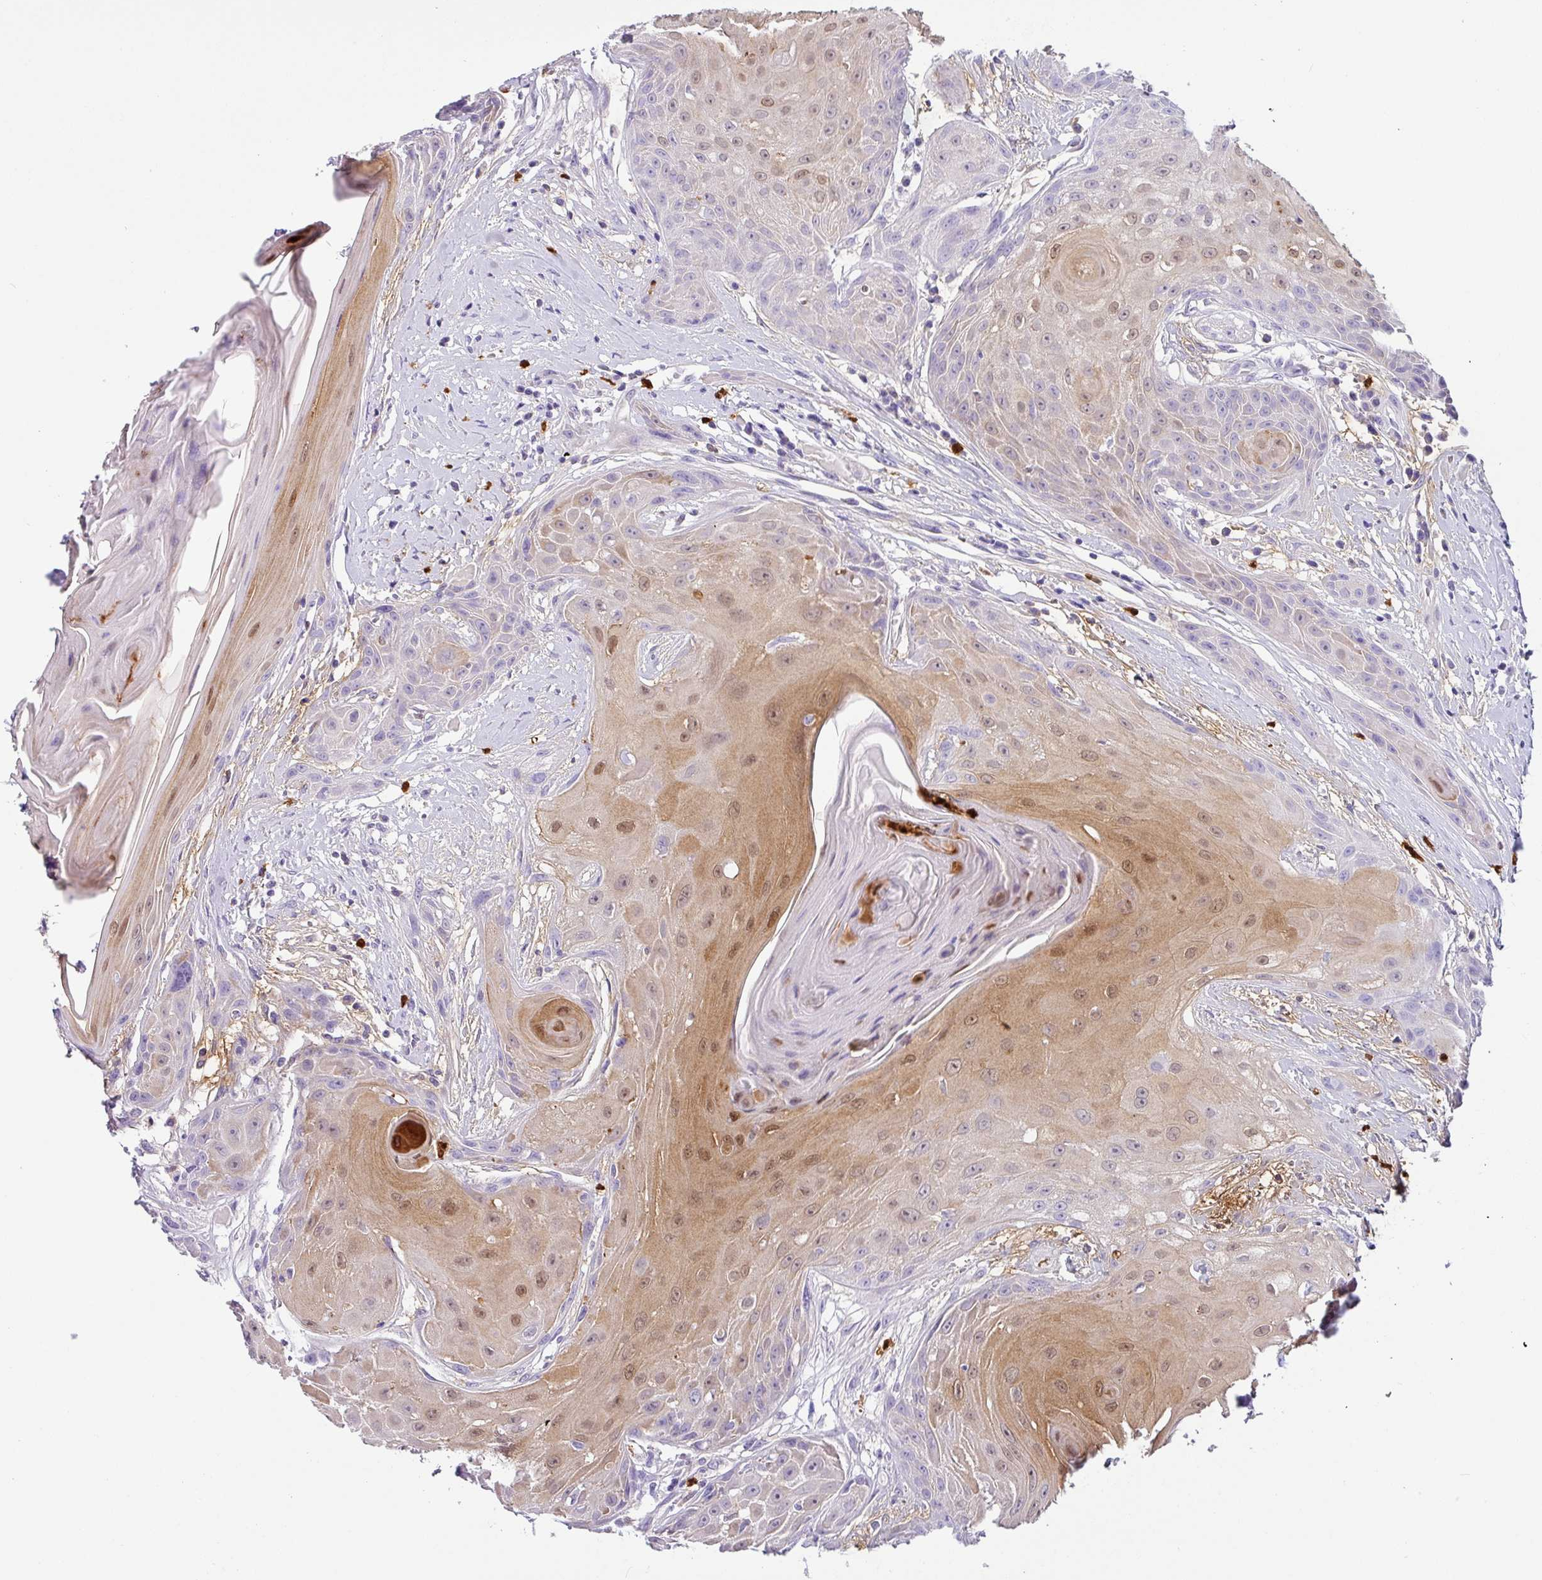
{"staining": {"intensity": "moderate", "quantity": "25%-75%", "location": "cytoplasmic/membranous,nuclear"}, "tissue": "head and neck cancer", "cell_type": "Tumor cells", "image_type": "cancer", "snomed": [{"axis": "morphology", "description": "Squamous cell carcinoma, NOS"}, {"axis": "topography", "description": "Head-Neck"}], "caption": "Moderate cytoplasmic/membranous and nuclear staining is seen in about 25%-75% of tumor cells in head and neck cancer (squamous cell carcinoma).", "gene": "SH2D3C", "patient": {"sex": "female", "age": 73}}